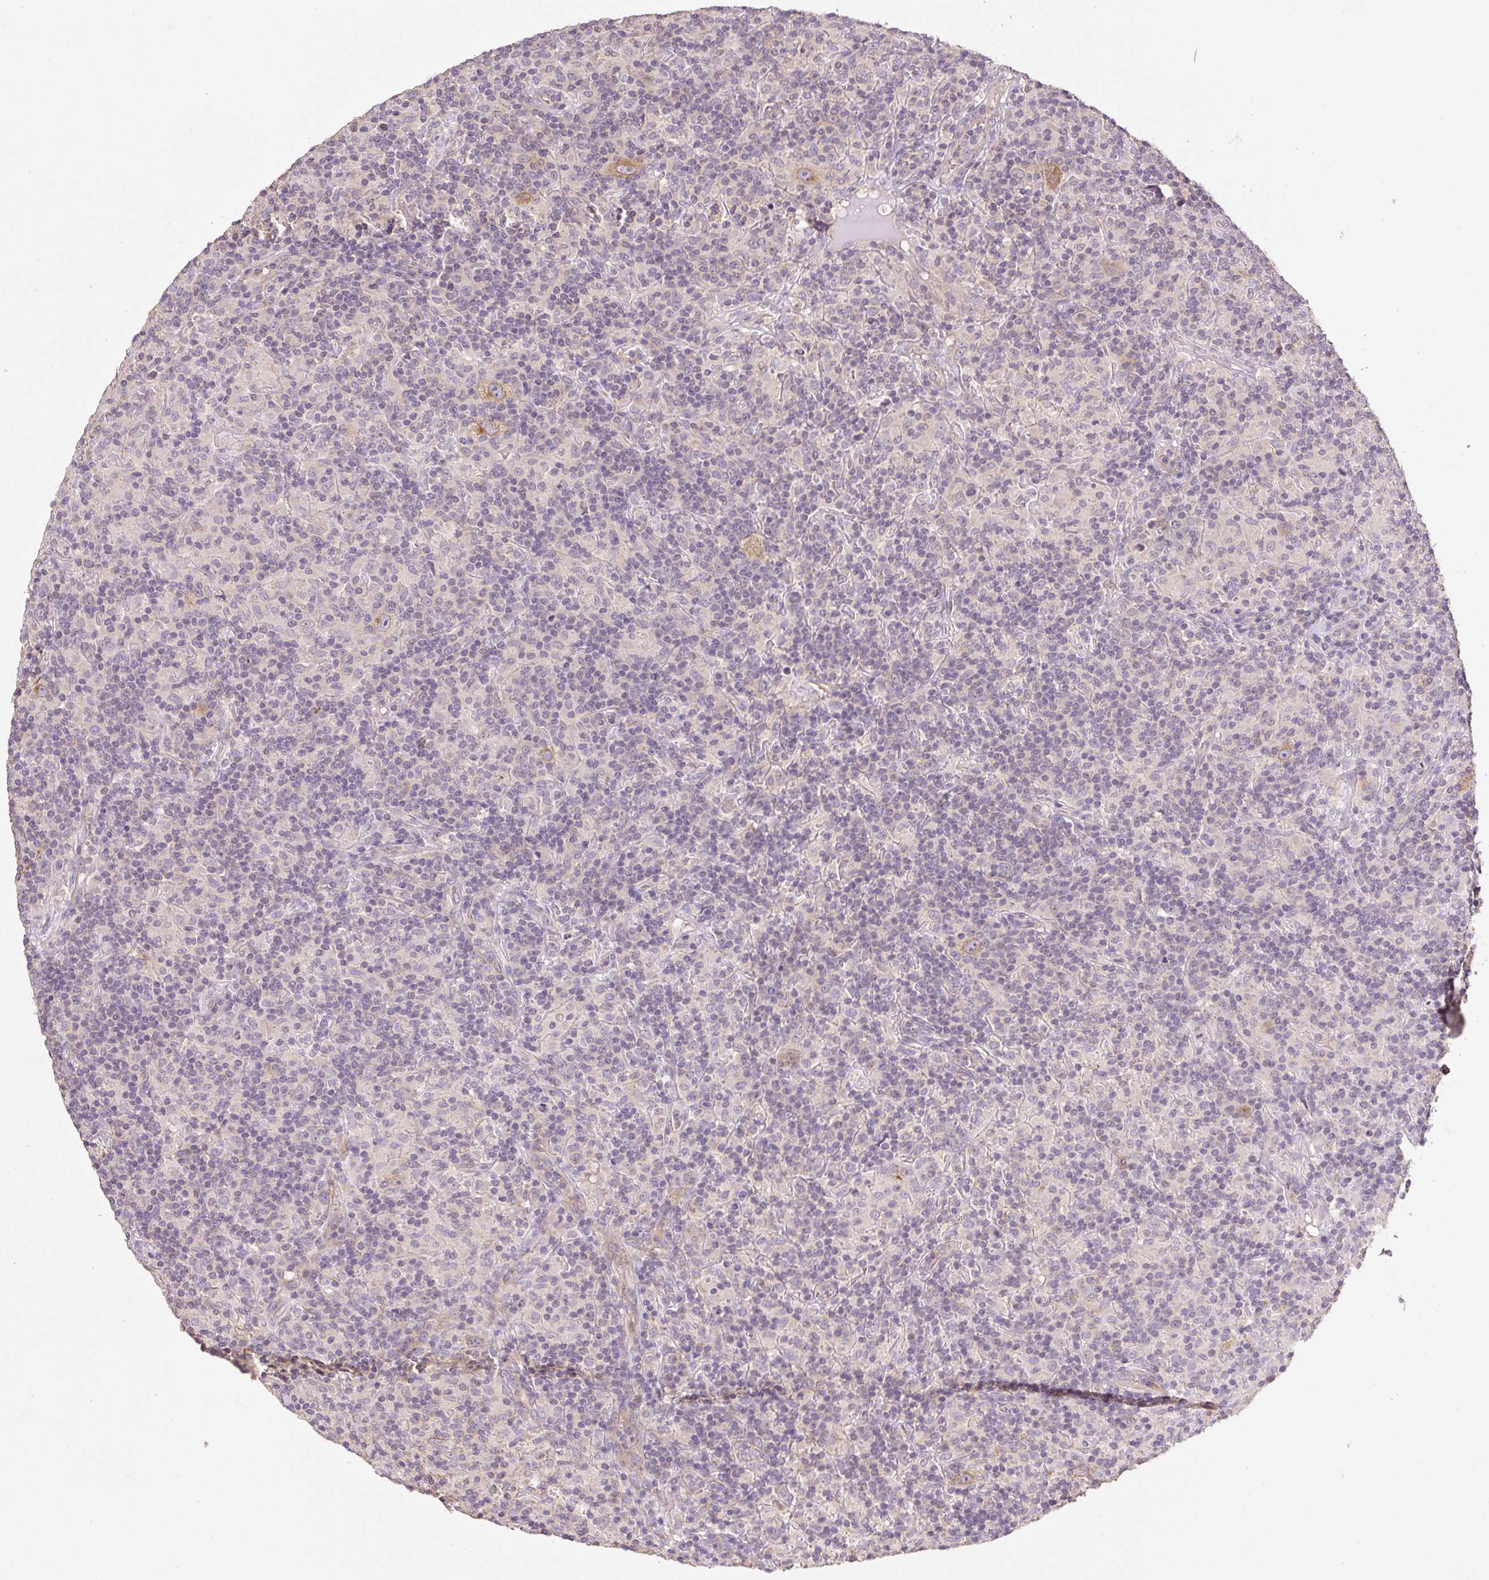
{"staining": {"intensity": "moderate", "quantity": ">75%", "location": "cytoplasmic/membranous"}, "tissue": "lymphoma", "cell_type": "Tumor cells", "image_type": "cancer", "snomed": [{"axis": "morphology", "description": "Hodgkin's disease, NOS"}, {"axis": "topography", "description": "Lymph node"}], "caption": "Immunohistochemistry (IHC) photomicrograph of neoplastic tissue: human lymphoma stained using IHC shows medium levels of moderate protein expression localized specifically in the cytoplasmic/membranous of tumor cells, appearing as a cytoplasmic/membranous brown color.", "gene": "COX8A", "patient": {"sex": "male", "age": 70}}